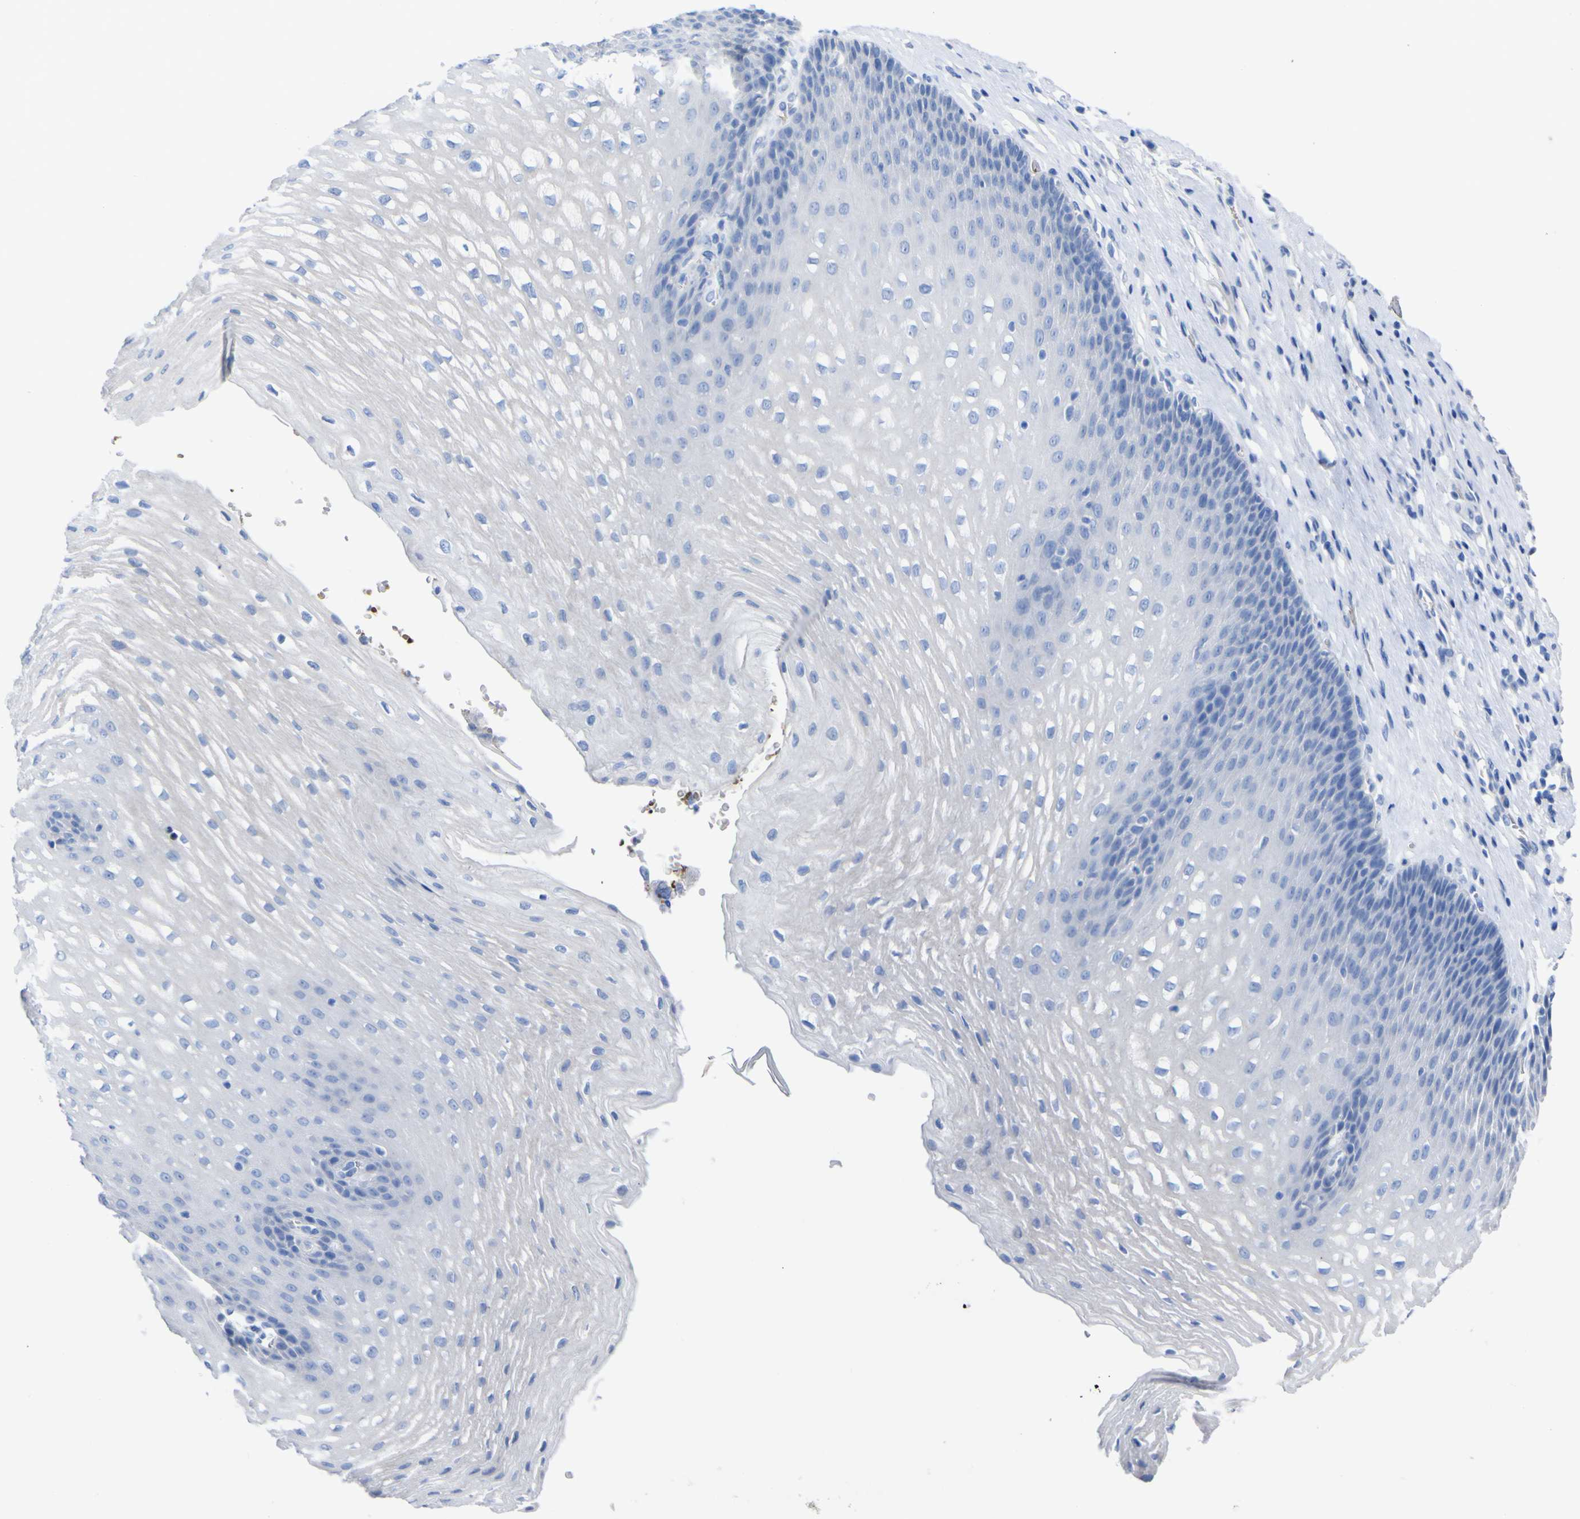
{"staining": {"intensity": "negative", "quantity": "none", "location": "none"}, "tissue": "esophagus", "cell_type": "Squamous epithelial cells", "image_type": "normal", "snomed": [{"axis": "morphology", "description": "Normal tissue, NOS"}, {"axis": "topography", "description": "Esophagus"}], "caption": "This is a micrograph of immunohistochemistry (IHC) staining of normal esophagus, which shows no positivity in squamous epithelial cells.", "gene": "GCM1", "patient": {"sex": "male", "age": 48}}